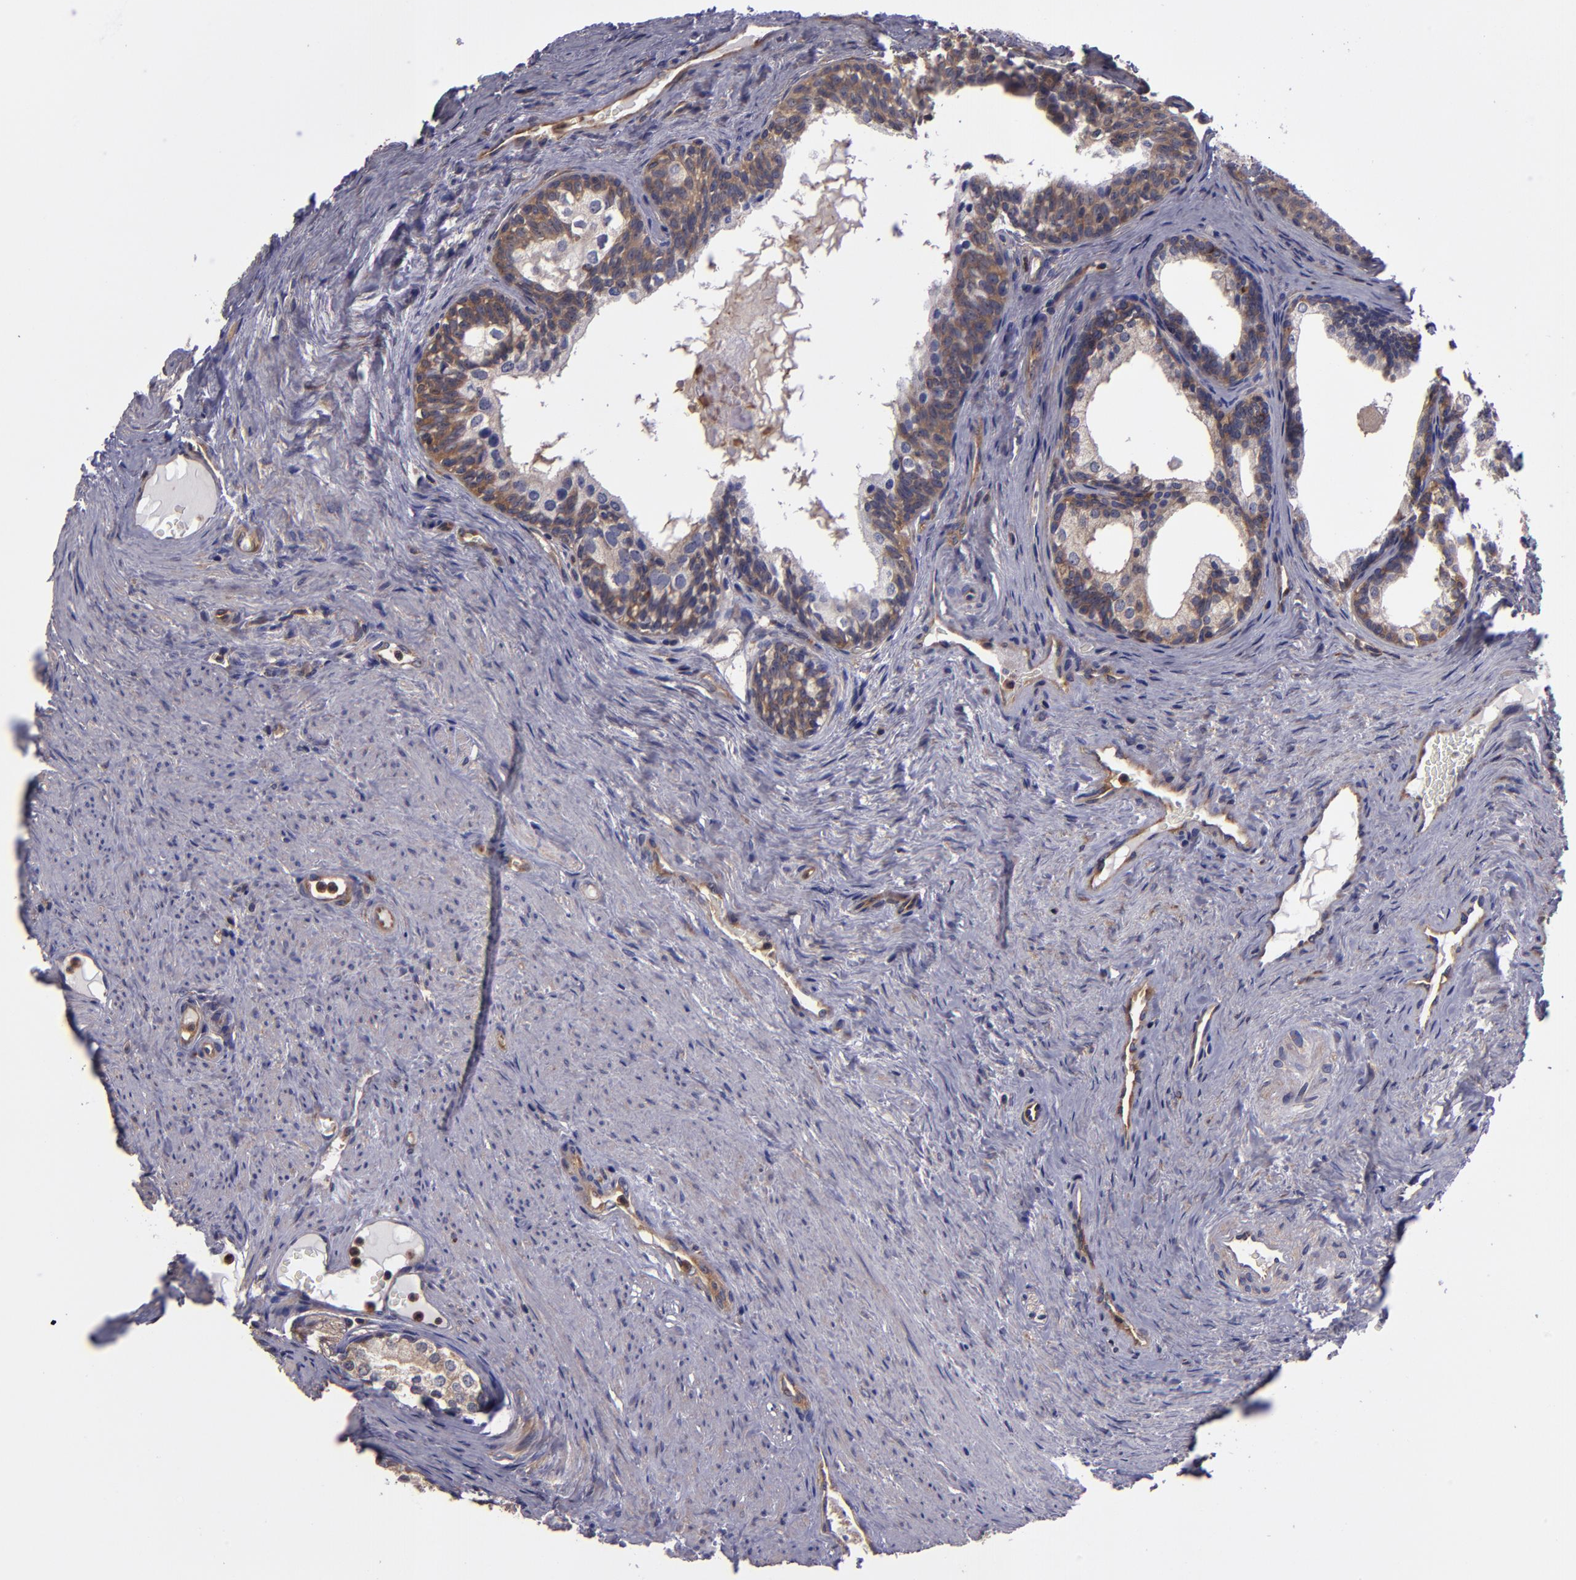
{"staining": {"intensity": "moderate", "quantity": "25%-75%", "location": "cytoplasmic/membranous"}, "tissue": "prostate cancer", "cell_type": "Tumor cells", "image_type": "cancer", "snomed": [{"axis": "morphology", "description": "Adenocarcinoma, Medium grade"}, {"axis": "topography", "description": "Prostate"}], "caption": "Prostate adenocarcinoma (medium-grade) stained with a brown dye demonstrates moderate cytoplasmic/membranous positive expression in about 25%-75% of tumor cells.", "gene": "CARS1", "patient": {"sex": "male", "age": 60}}